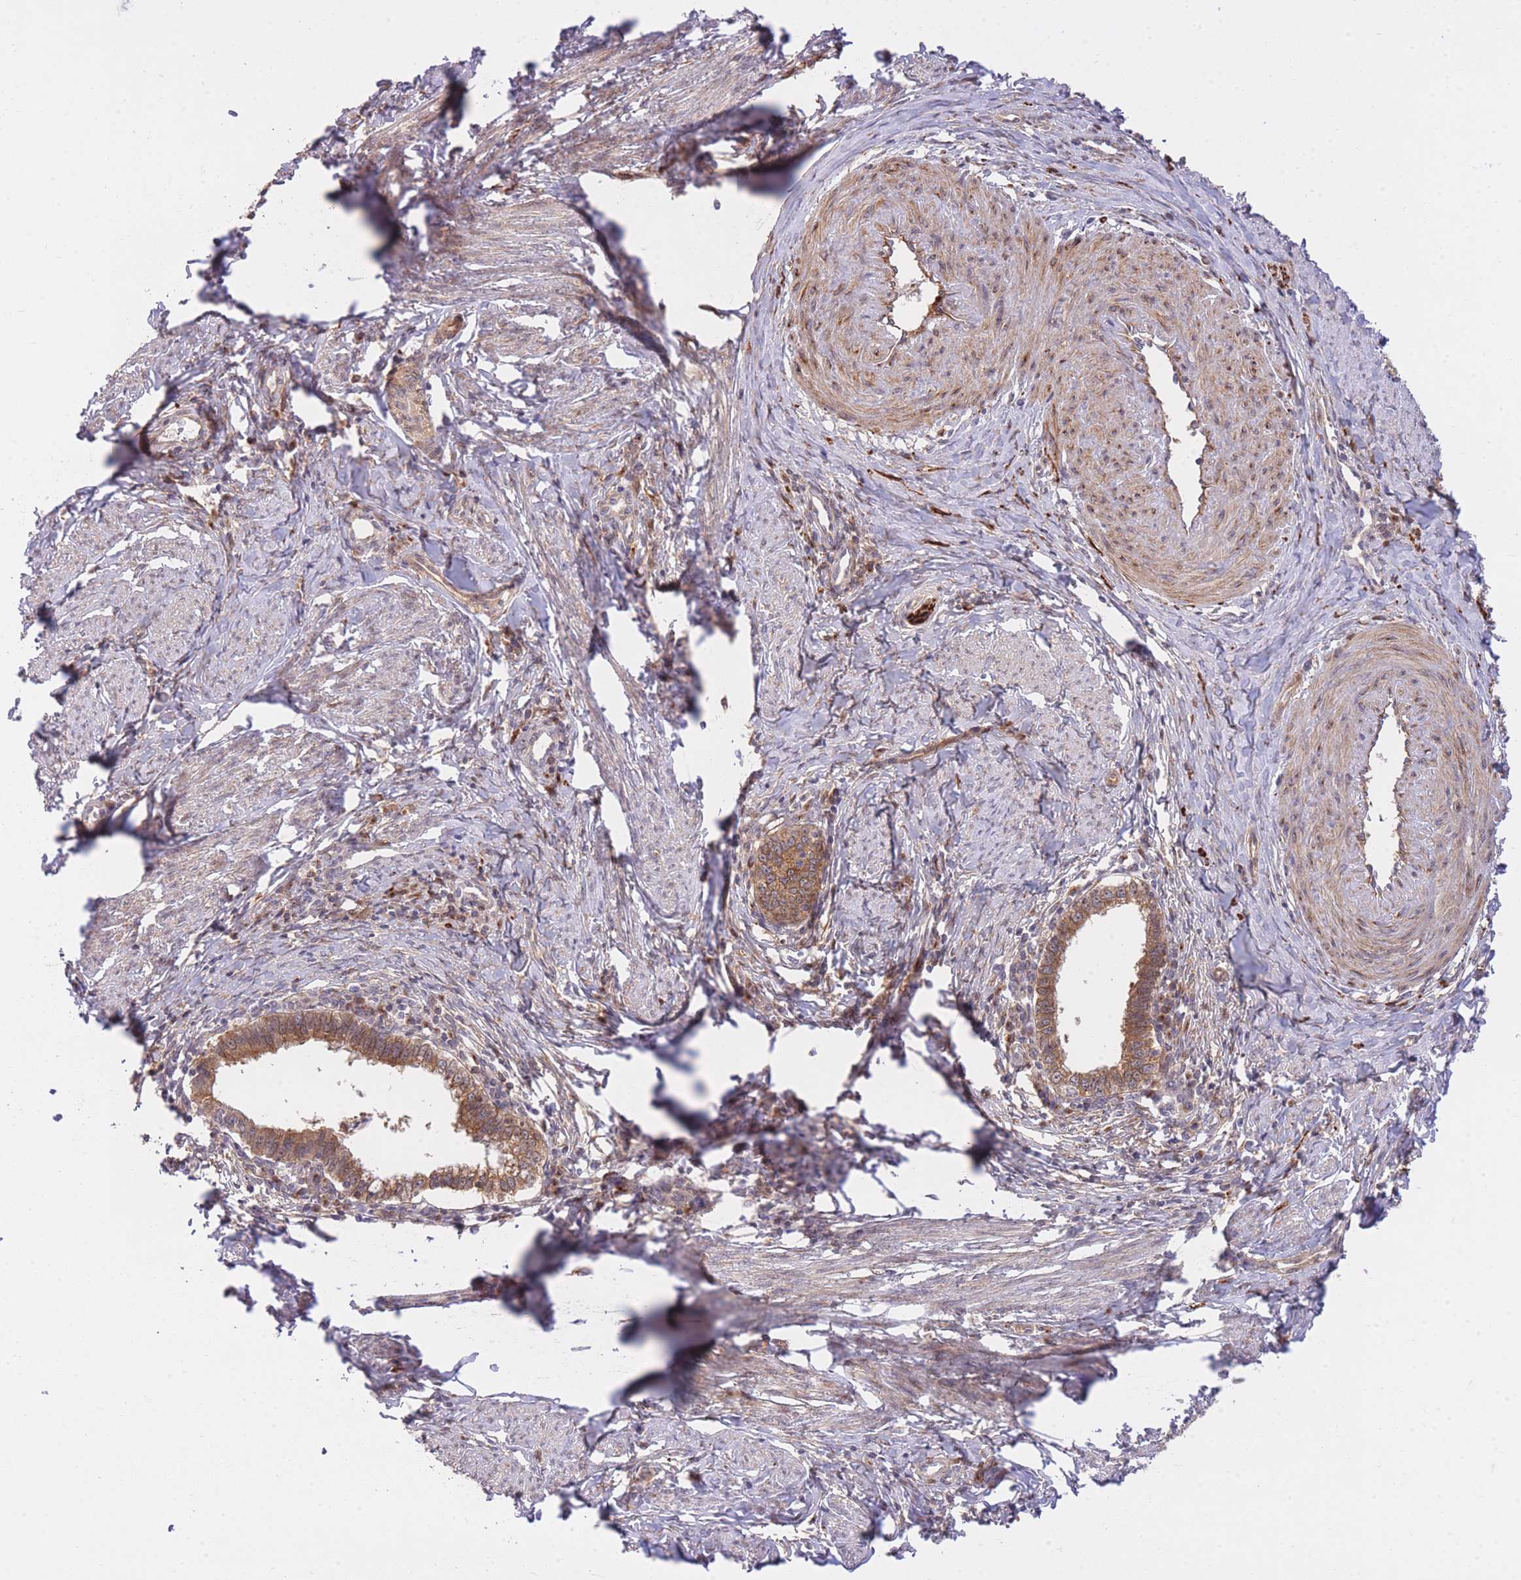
{"staining": {"intensity": "moderate", "quantity": ">75%", "location": "cytoplasmic/membranous"}, "tissue": "cervical cancer", "cell_type": "Tumor cells", "image_type": "cancer", "snomed": [{"axis": "morphology", "description": "Adenocarcinoma, NOS"}, {"axis": "topography", "description": "Cervix"}], "caption": "Moderate cytoplasmic/membranous staining is identified in about >75% of tumor cells in adenocarcinoma (cervical). Using DAB (3,3'-diaminobenzidine) (brown) and hematoxylin (blue) stains, captured at high magnification using brightfield microscopy.", "gene": "EXOSC8", "patient": {"sex": "female", "age": 36}}